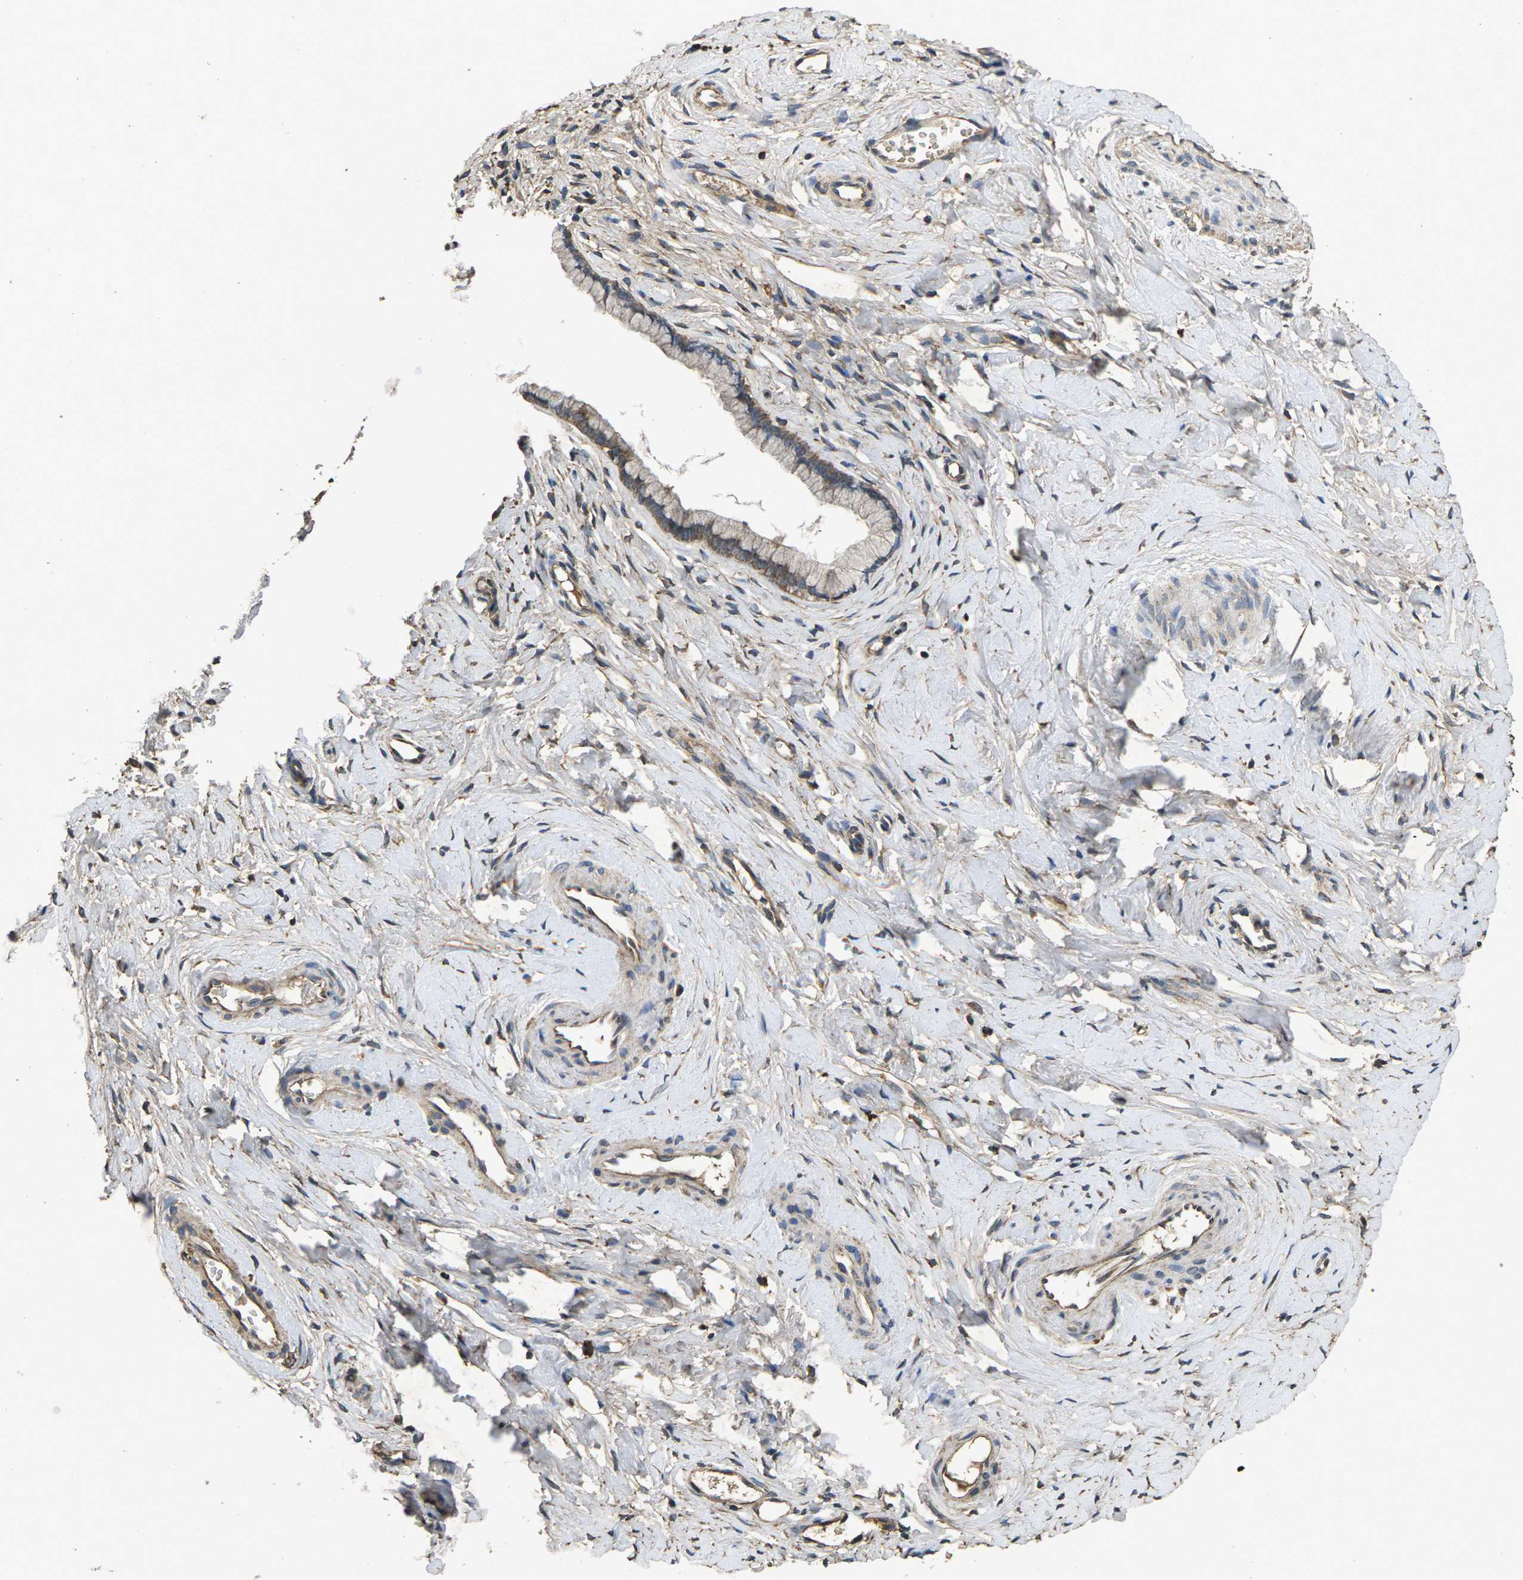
{"staining": {"intensity": "weak", "quantity": "25%-75%", "location": "cytoplasmic/membranous"}, "tissue": "cervix", "cell_type": "Glandular cells", "image_type": "normal", "snomed": [{"axis": "morphology", "description": "Normal tissue, NOS"}, {"axis": "topography", "description": "Cervix"}], "caption": "DAB immunohistochemical staining of unremarkable human cervix reveals weak cytoplasmic/membranous protein staining in approximately 25%-75% of glandular cells. The protein is shown in brown color, while the nuclei are stained blue.", "gene": "B4GAT1", "patient": {"sex": "female", "age": 65}}